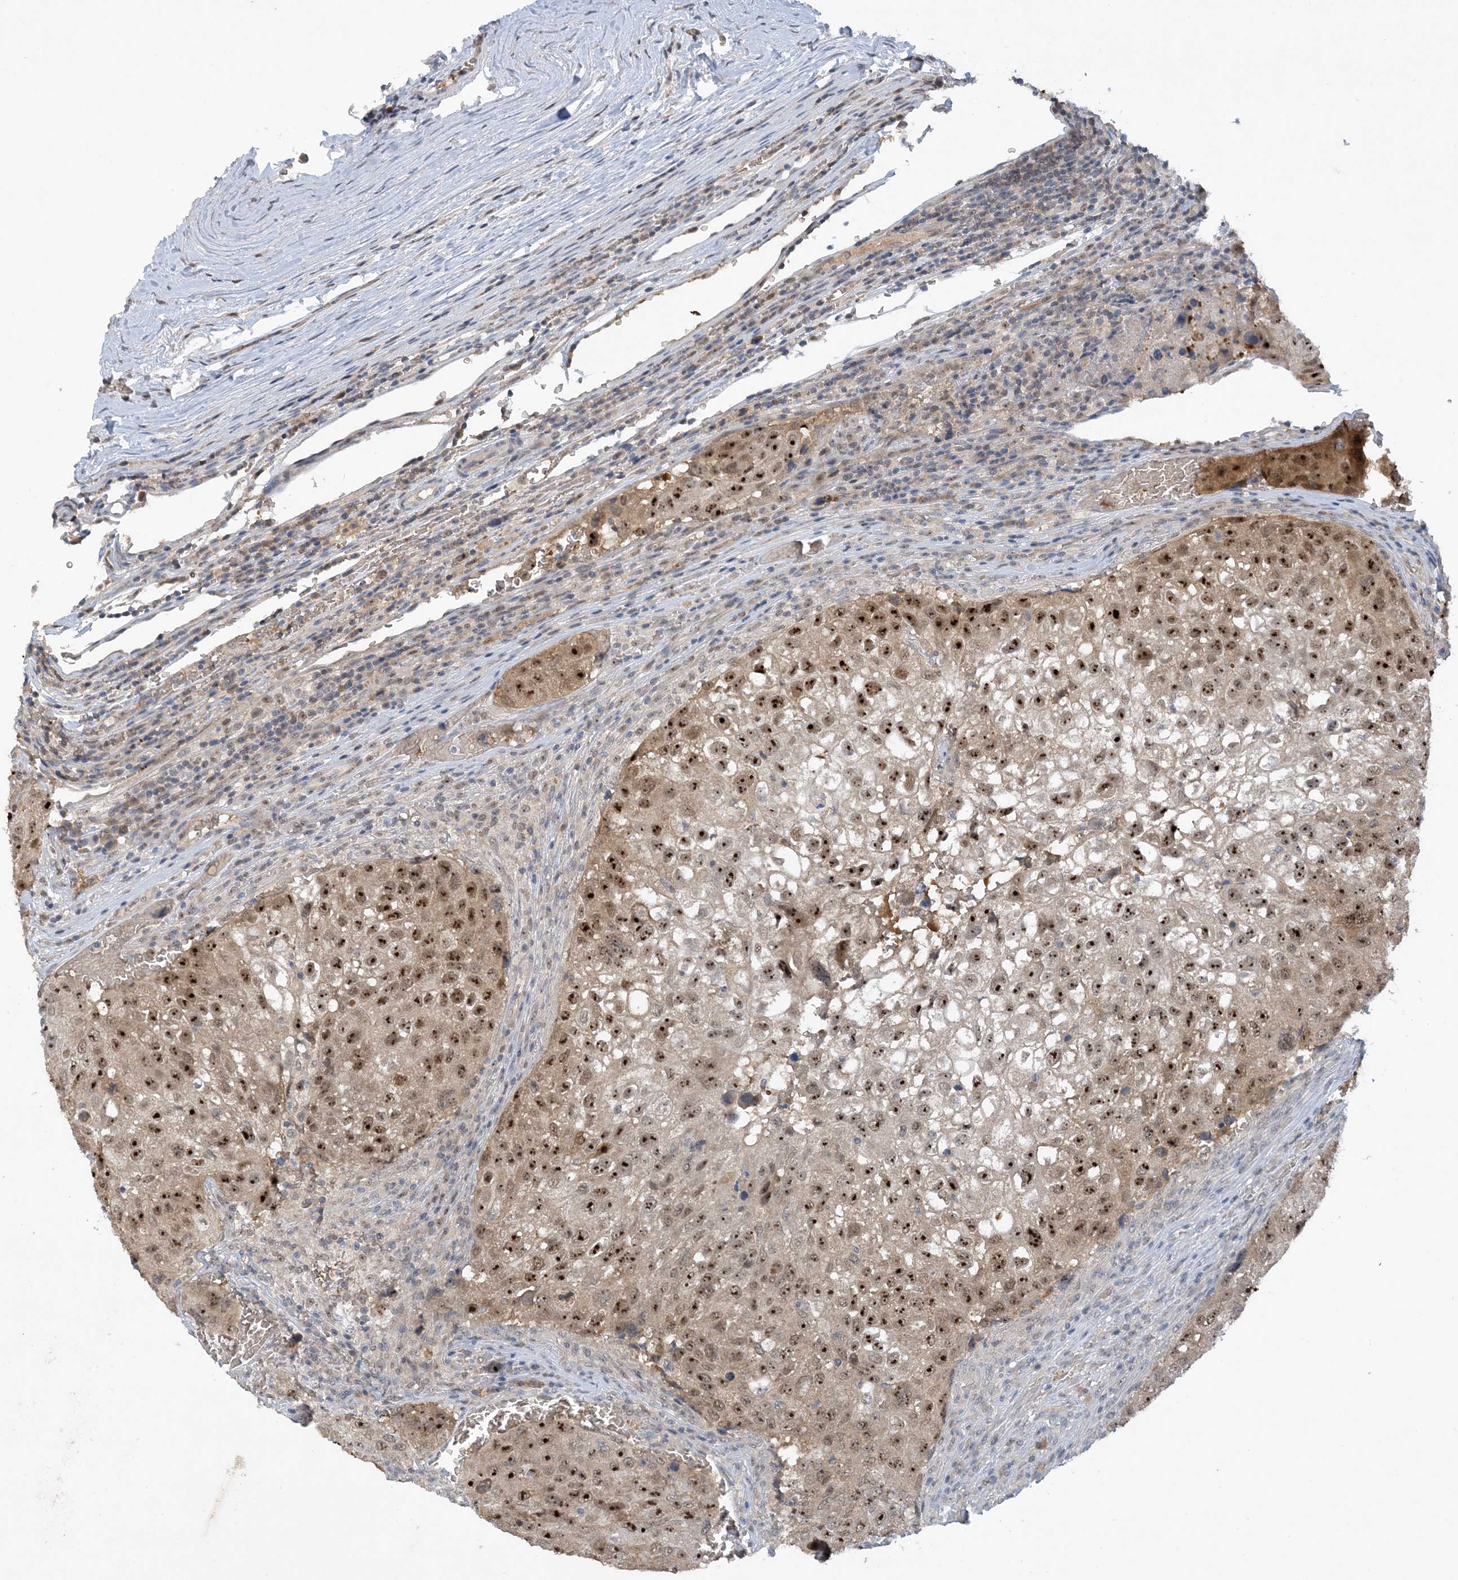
{"staining": {"intensity": "strong", "quantity": ">75%", "location": "nuclear"}, "tissue": "urothelial cancer", "cell_type": "Tumor cells", "image_type": "cancer", "snomed": [{"axis": "morphology", "description": "Urothelial carcinoma, High grade"}, {"axis": "topography", "description": "Lymph node"}, {"axis": "topography", "description": "Urinary bladder"}], "caption": "High-grade urothelial carcinoma was stained to show a protein in brown. There is high levels of strong nuclear staining in approximately >75% of tumor cells.", "gene": "UBE2E1", "patient": {"sex": "male", "age": 51}}